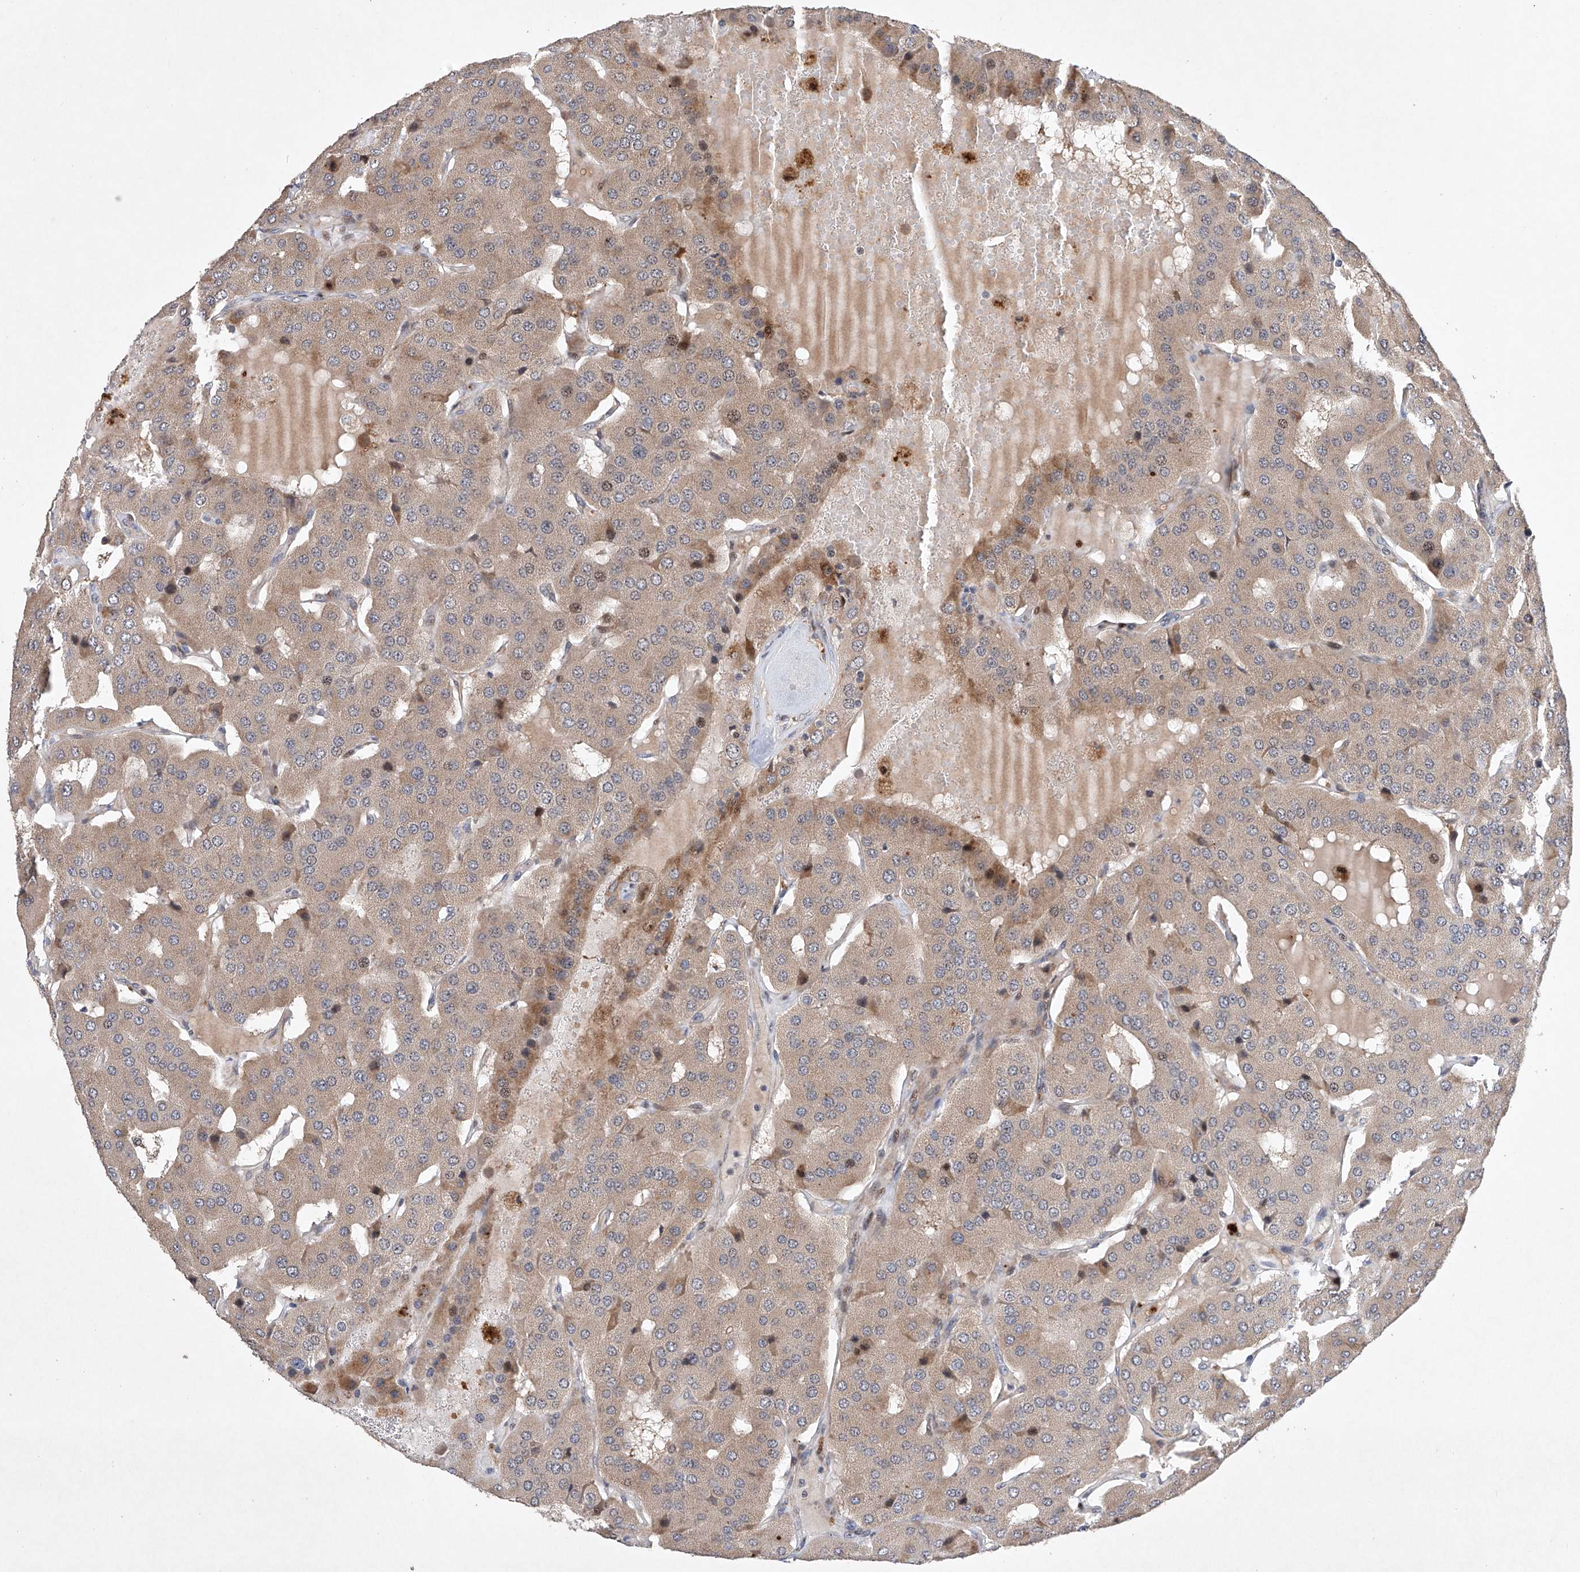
{"staining": {"intensity": "weak", "quantity": "<25%", "location": "cytoplasmic/membranous"}, "tissue": "parathyroid gland", "cell_type": "Glandular cells", "image_type": "normal", "snomed": [{"axis": "morphology", "description": "Normal tissue, NOS"}, {"axis": "morphology", "description": "Adenoma, NOS"}, {"axis": "topography", "description": "Parathyroid gland"}], "caption": "Glandular cells show no significant protein expression in benign parathyroid gland. Brightfield microscopy of immunohistochemistry (IHC) stained with DAB (brown) and hematoxylin (blue), captured at high magnification.", "gene": "AFG1L", "patient": {"sex": "female", "age": 86}}